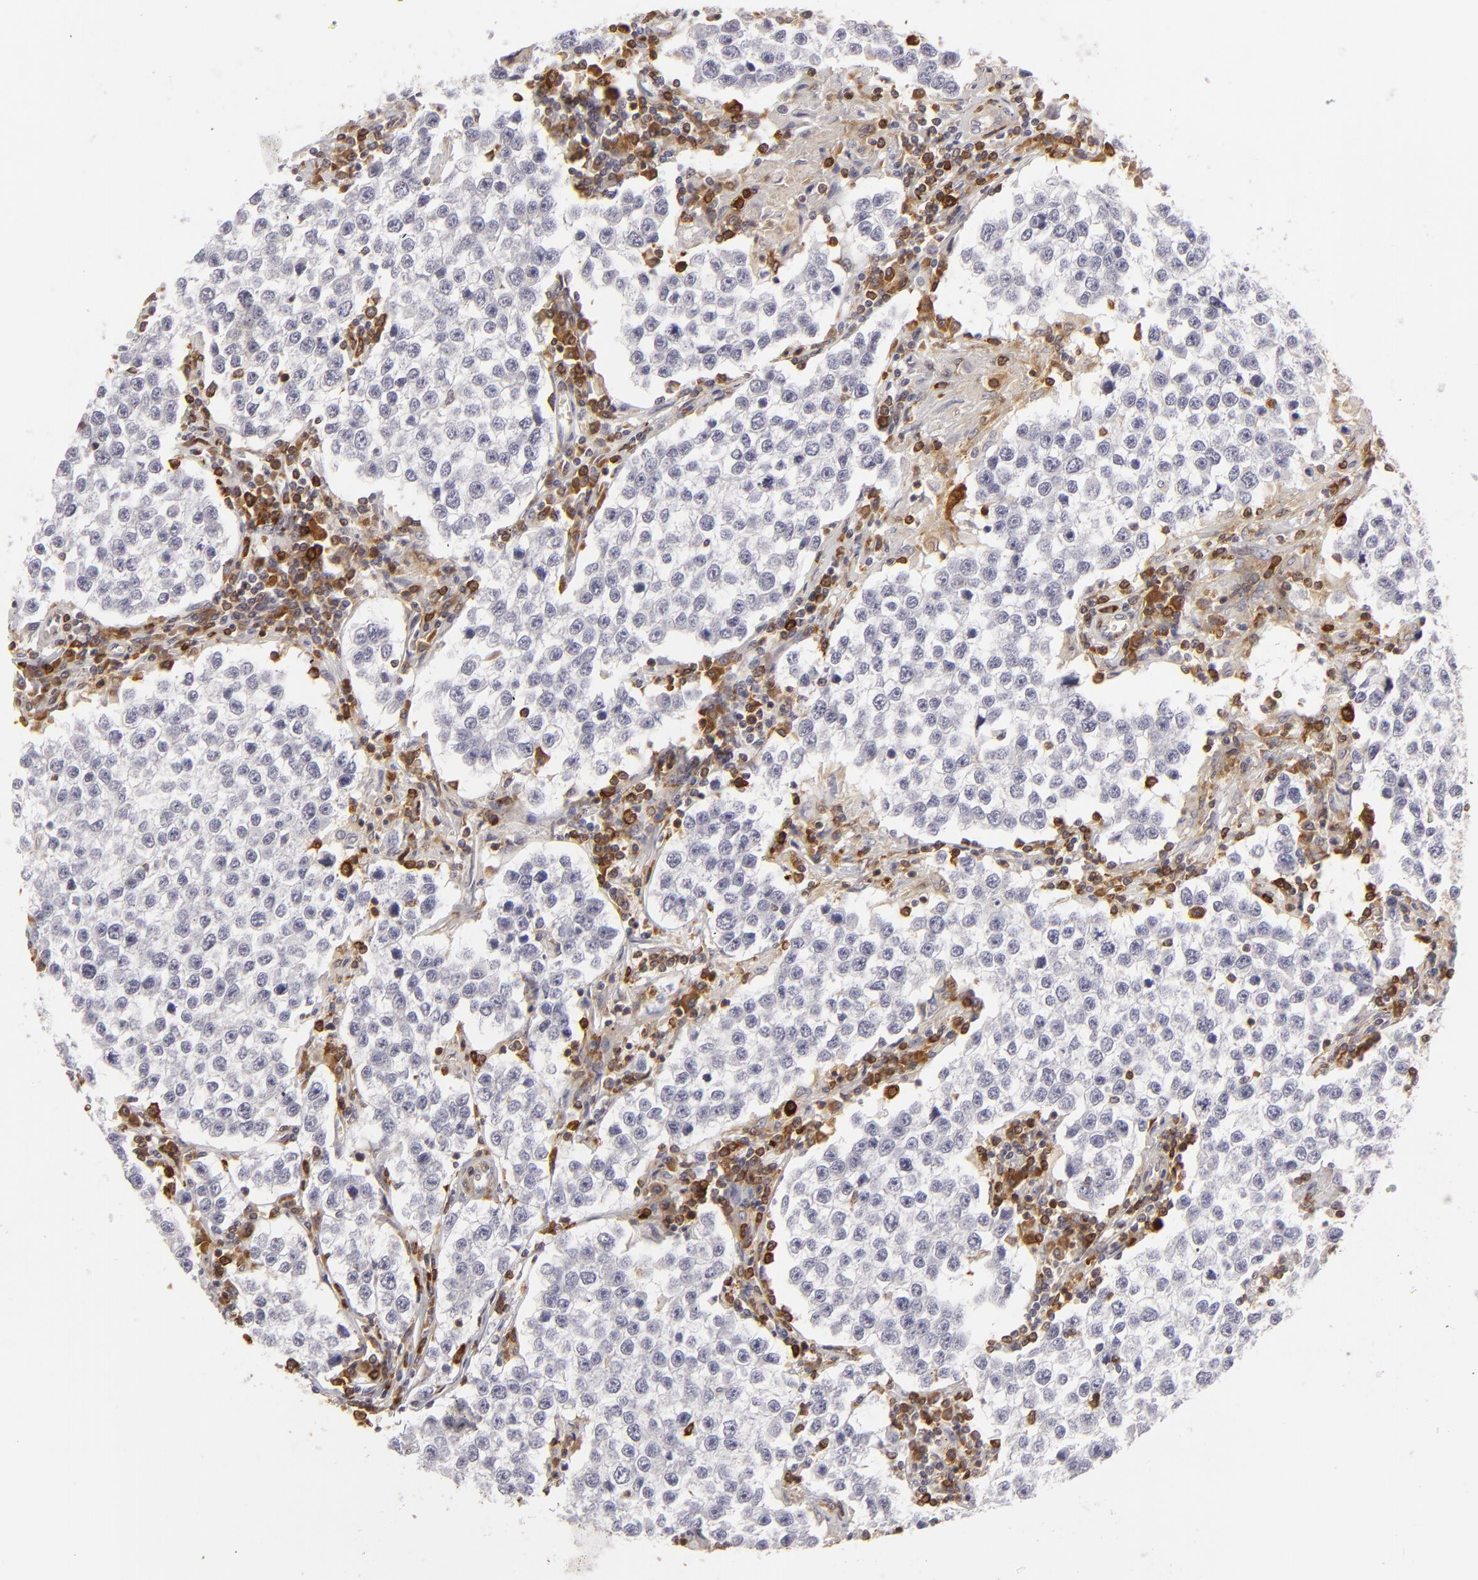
{"staining": {"intensity": "negative", "quantity": "none", "location": "none"}, "tissue": "testis cancer", "cell_type": "Tumor cells", "image_type": "cancer", "snomed": [{"axis": "morphology", "description": "Seminoma, NOS"}, {"axis": "topography", "description": "Testis"}], "caption": "Testis cancer (seminoma) stained for a protein using immunohistochemistry reveals no staining tumor cells.", "gene": "APOBEC3G", "patient": {"sex": "male", "age": 36}}